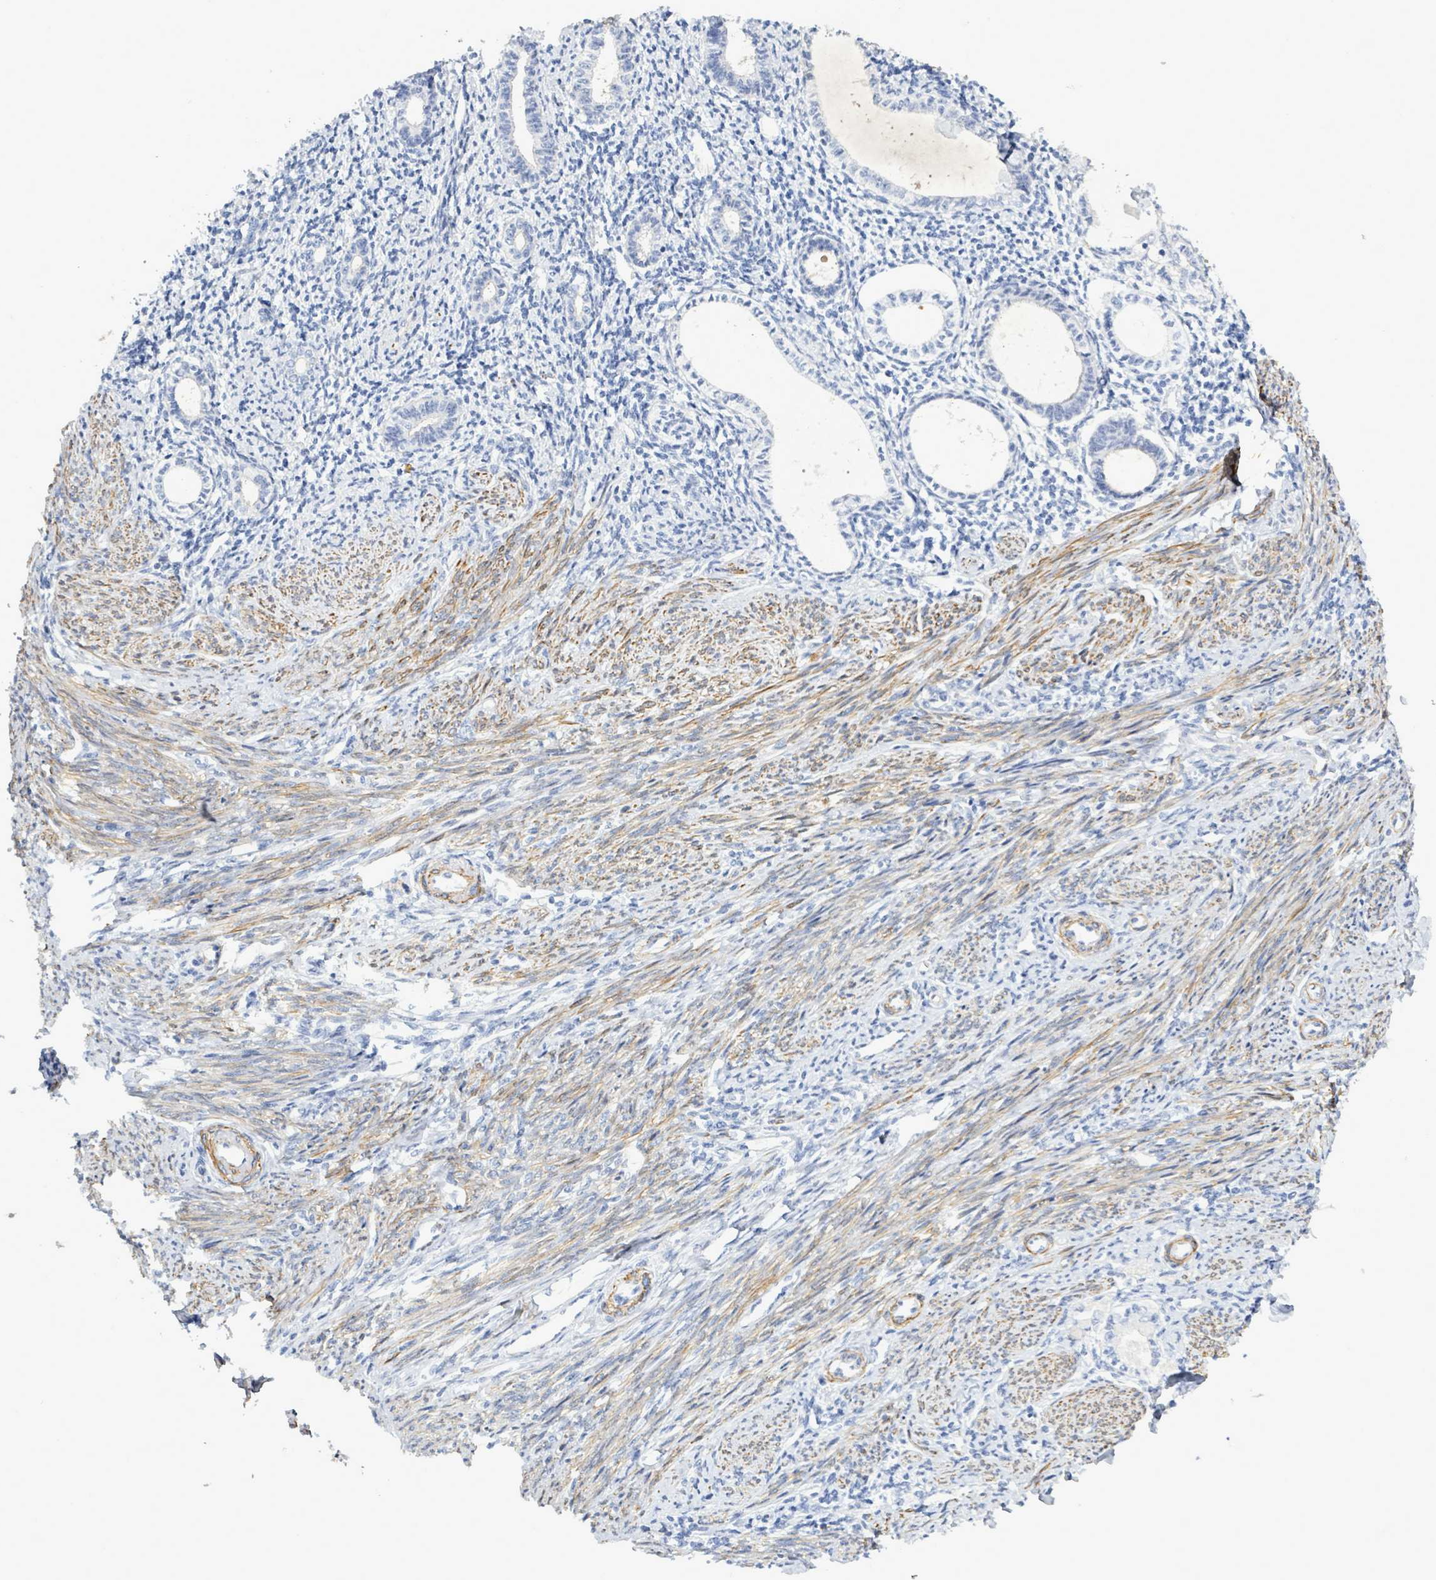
{"staining": {"intensity": "weak", "quantity": "<25%", "location": "cytoplasmic/membranous"}, "tissue": "endometrium", "cell_type": "Cells in endometrial stroma", "image_type": "normal", "snomed": [{"axis": "morphology", "description": "Normal tissue, NOS"}, {"axis": "topography", "description": "Endometrium"}], "caption": "Endometrium stained for a protein using immunohistochemistry (IHC) reveals no positivity cells in endometrial stroma.", "gene": "DMRTC1B", "patient": {"sex": "female", "age": 63}}